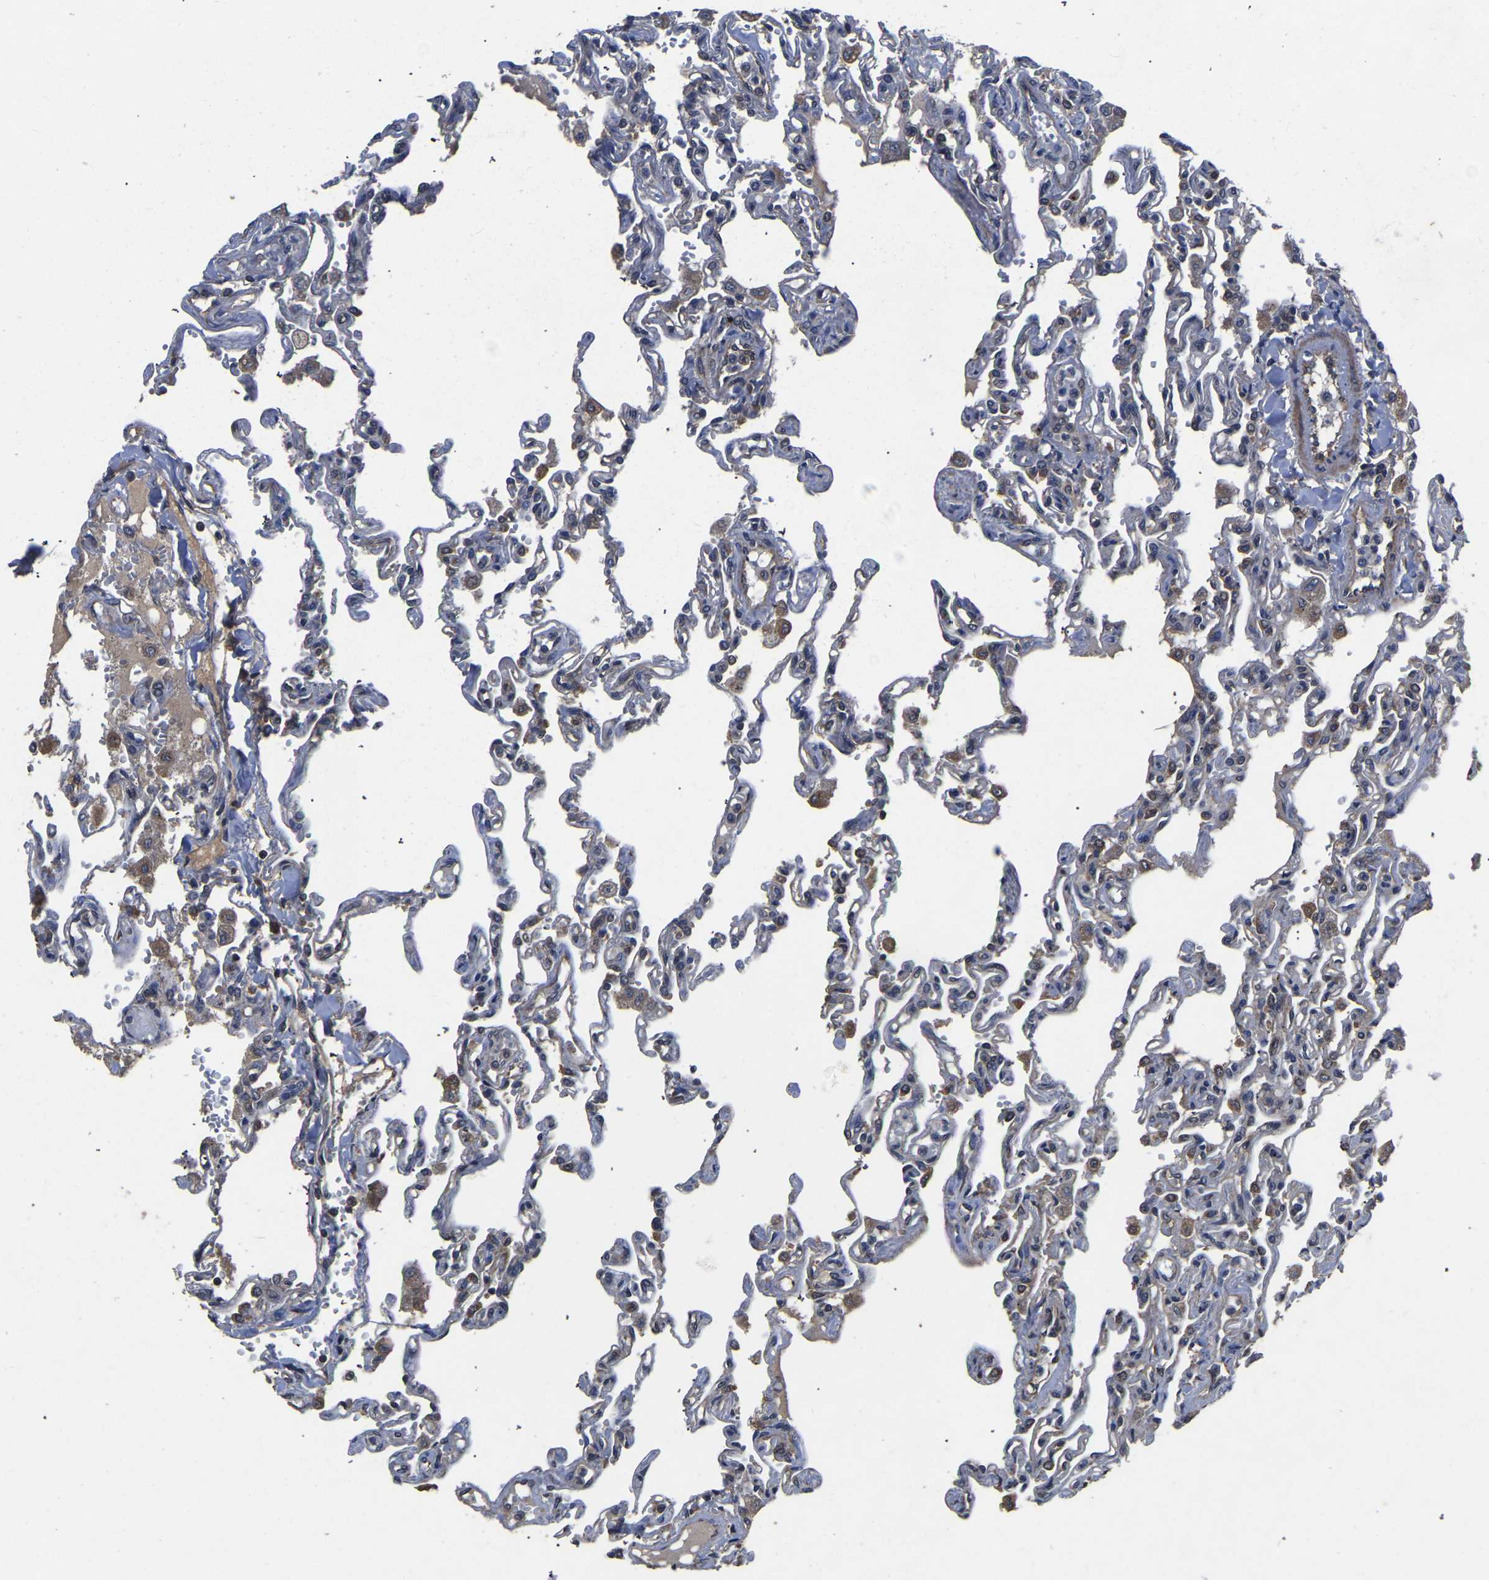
{"staining": {"intensity": "weak", "quantity": "25%-75%", "location": "cytoplasmic/membranous"}, "tissue": "lung", "cell_type": "Alveolar cells", "image_type": "normal", "snomed": [{"axis": "morphology", "description": "Normal tissue, NOS"}, {"axis": "topography", "description": "Lung"}], "caption": "Protein expression analysis of unremarkable human lung reveals weak cytoplasmic/membranous expression in approximately 25%-75% of alveolar cells.", "gene": "CRYZL1", "patient": {"sex": "male", "age": 21}}